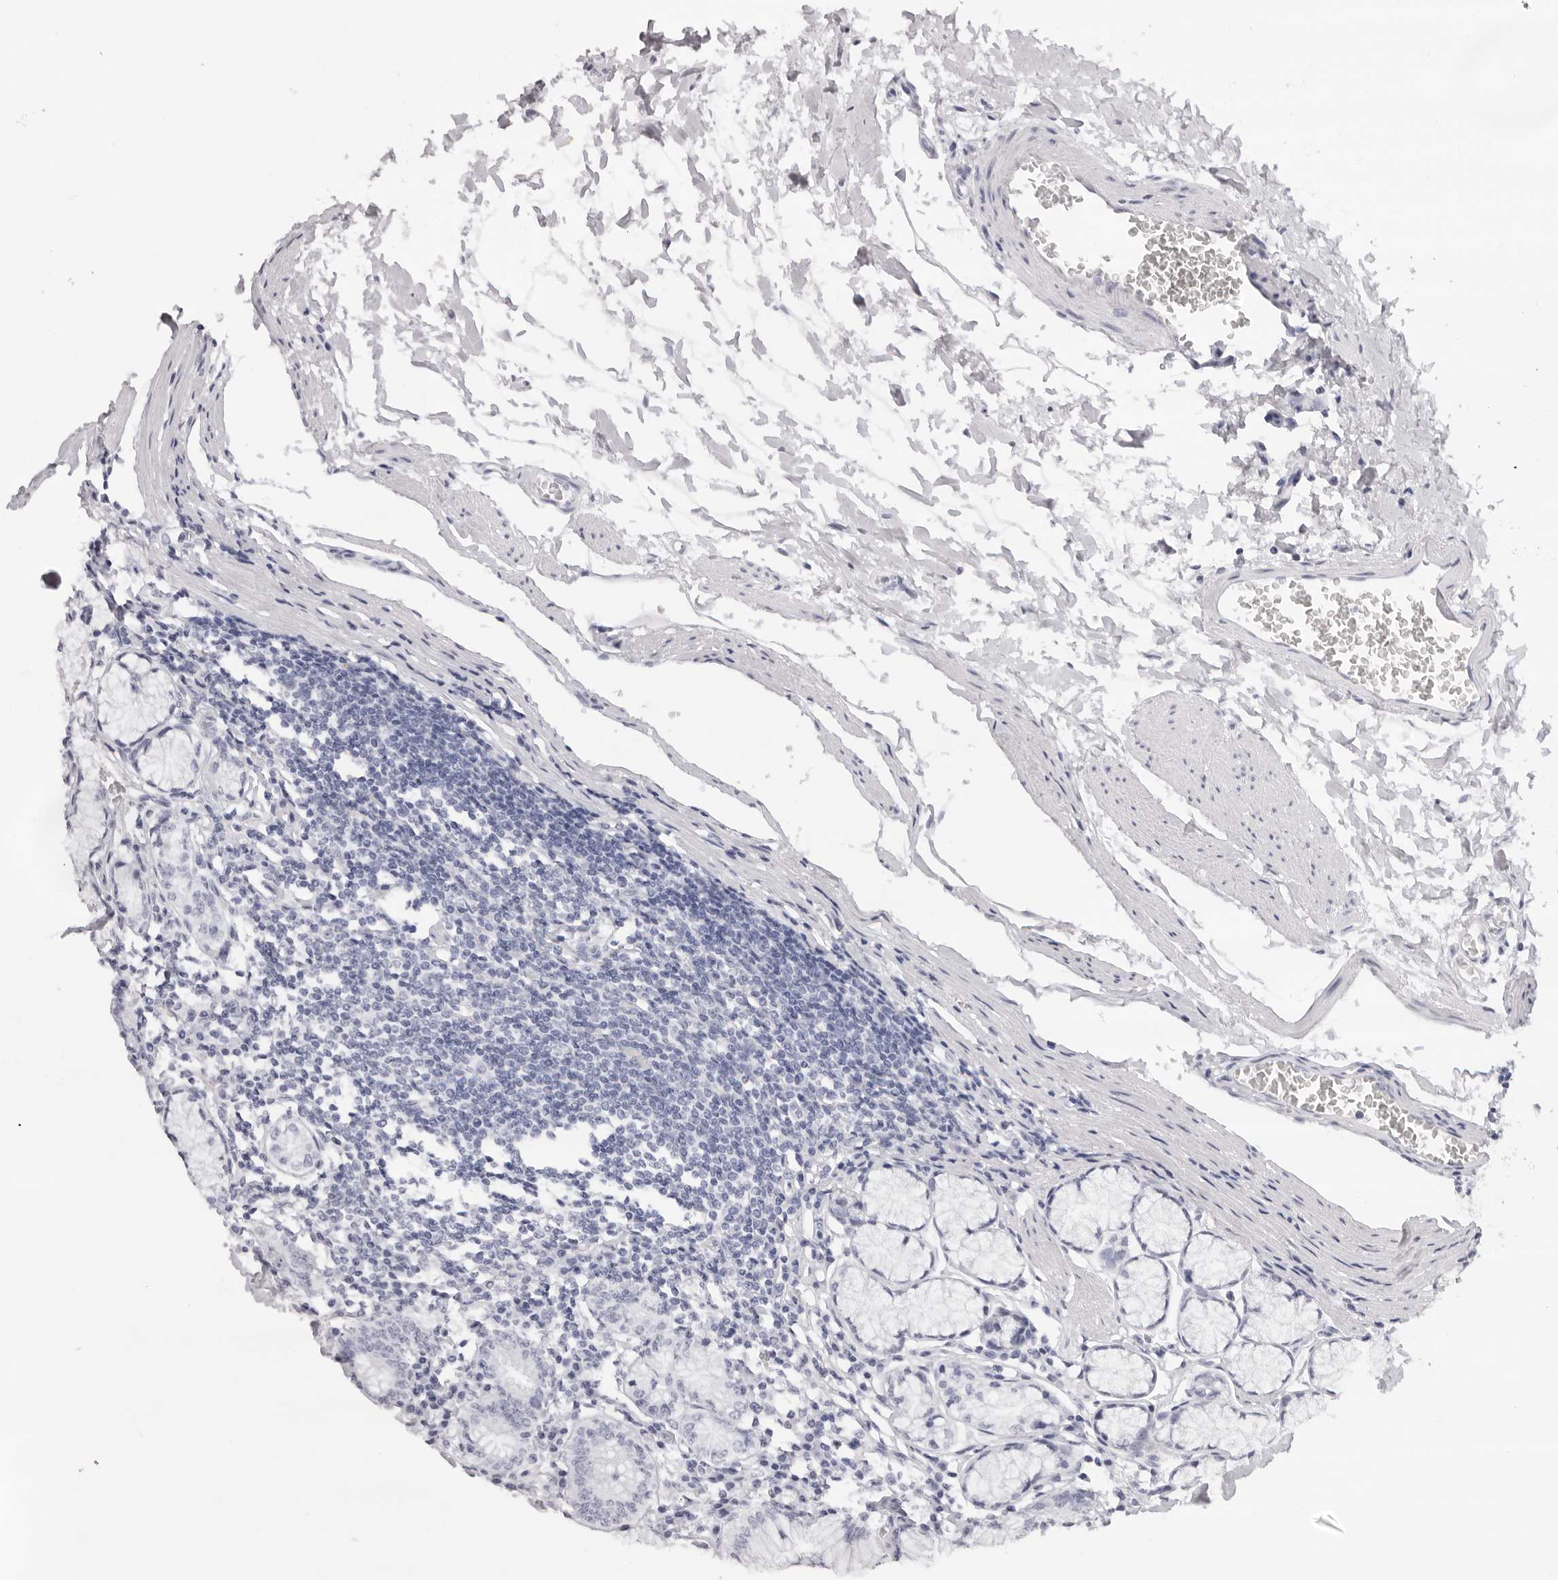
{"staining": {"intensity": "negative", "quantity": "none", "location": "none"}, "tissue": "stomach", "cell_type": "Glandular cells", "image_type": "normal", "snomed": [{"axis": "morphology", "description": "Normal tissue, NOS"}, {"axis": "topography", "description": "Stomach"}], "caption": "Glandular cells show no significant protein positivity in benign stomach. The staining was performed using DAB to visualize the protein expression in brown, while the nuclei were stained in blue with hematoxylin (Magnification: 20x).", "gene": "RHO", "patient": {"sex": "male", "age": 55}}